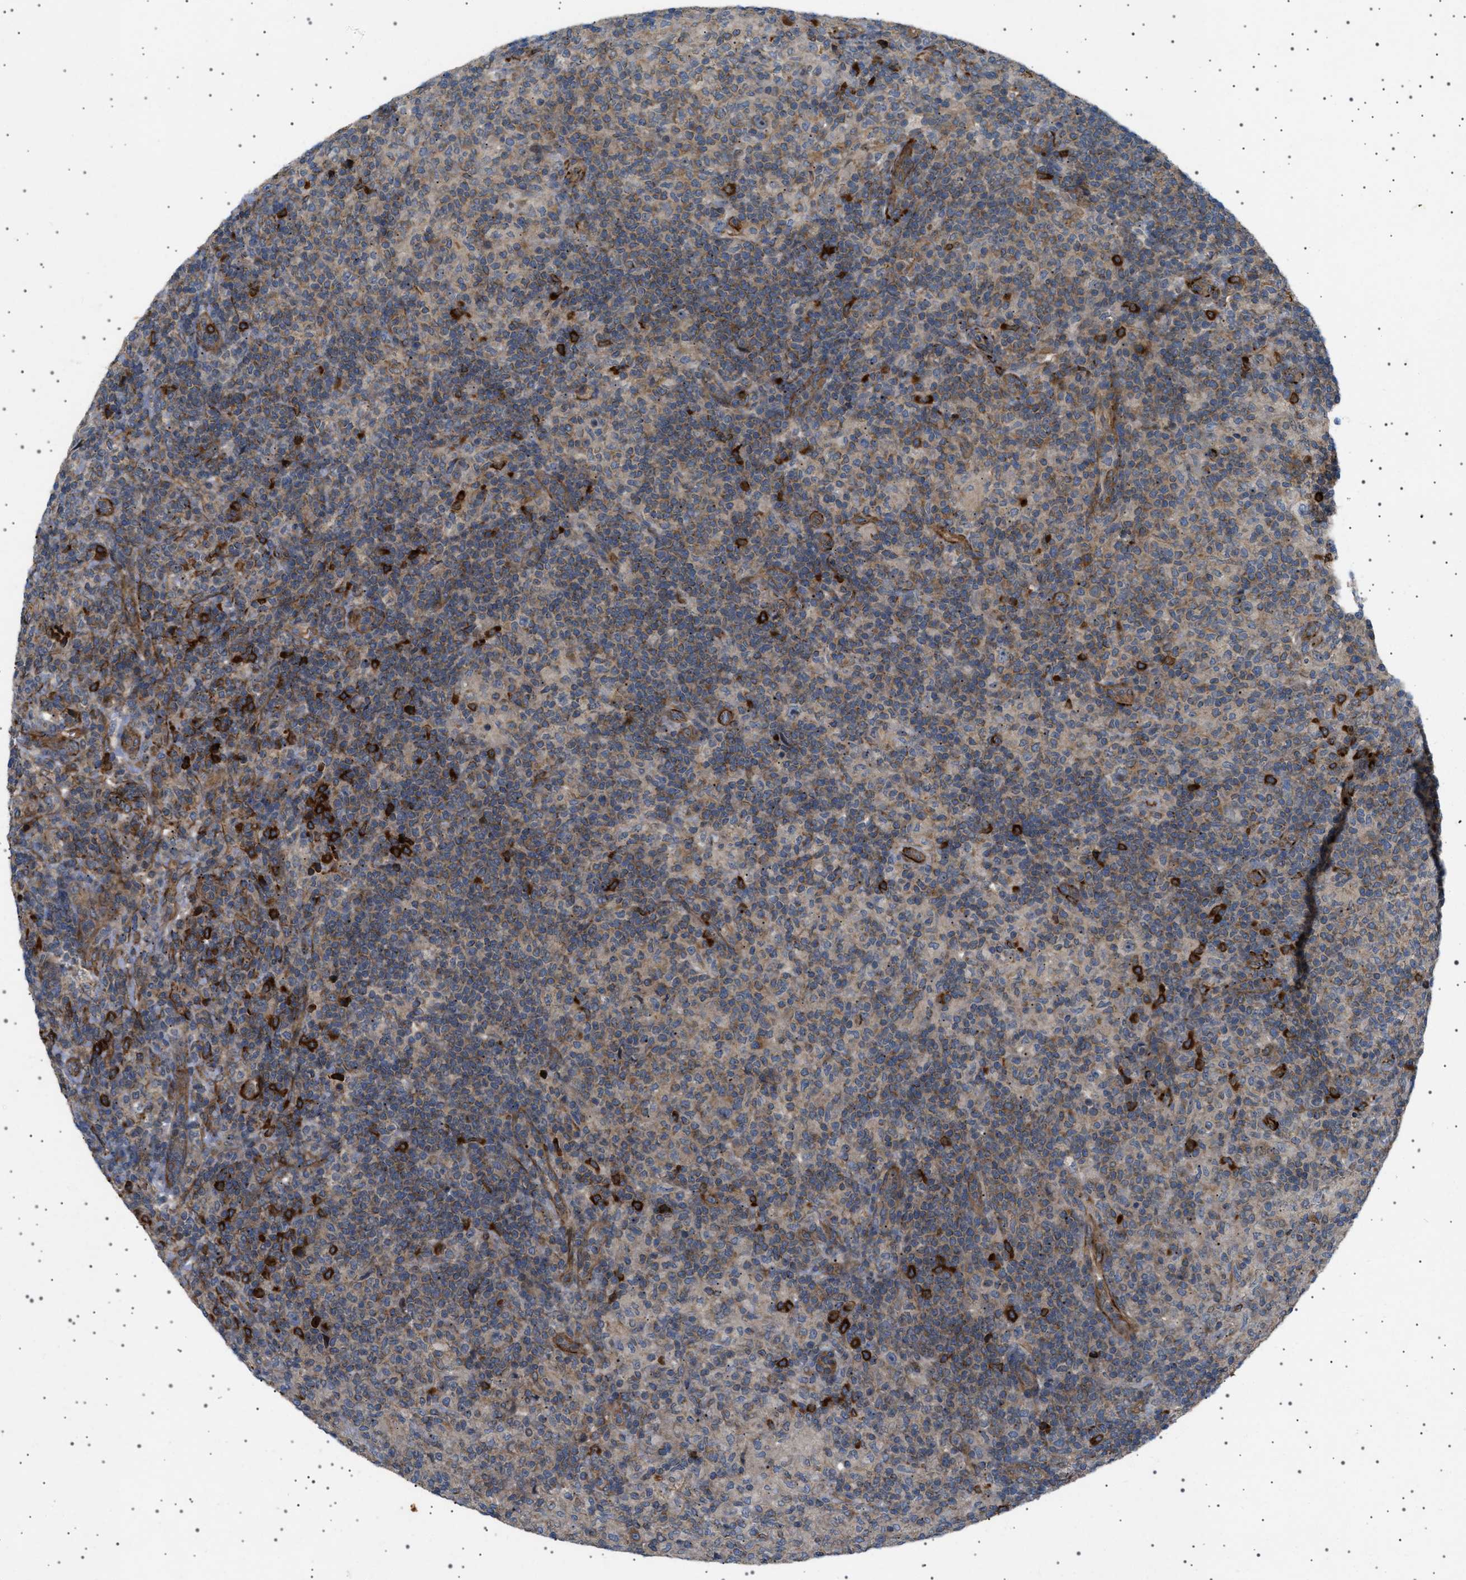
{"staining": {"intensity": "moderate", "quantity": "25%-75%", "location": "cytoplasmic/membranous"}, "tissue": "lymphoma", "cell_type": "Tumor cells", "image_type": "cancer", "snomed": [{"axis": "morphology", "description": "Hodgkin's disease, NOS"}, {"axis": "topography", "description": "Lymph node"}], "caption": "Protein positivity by immunohistochemistry (IHC) shows moderate cytoplasmic/membranous positivity in about 25%-75% of tumor cells in lymphoma.", "gene": "CCDC186", "patient": {"sex": "male", "age": 70}}